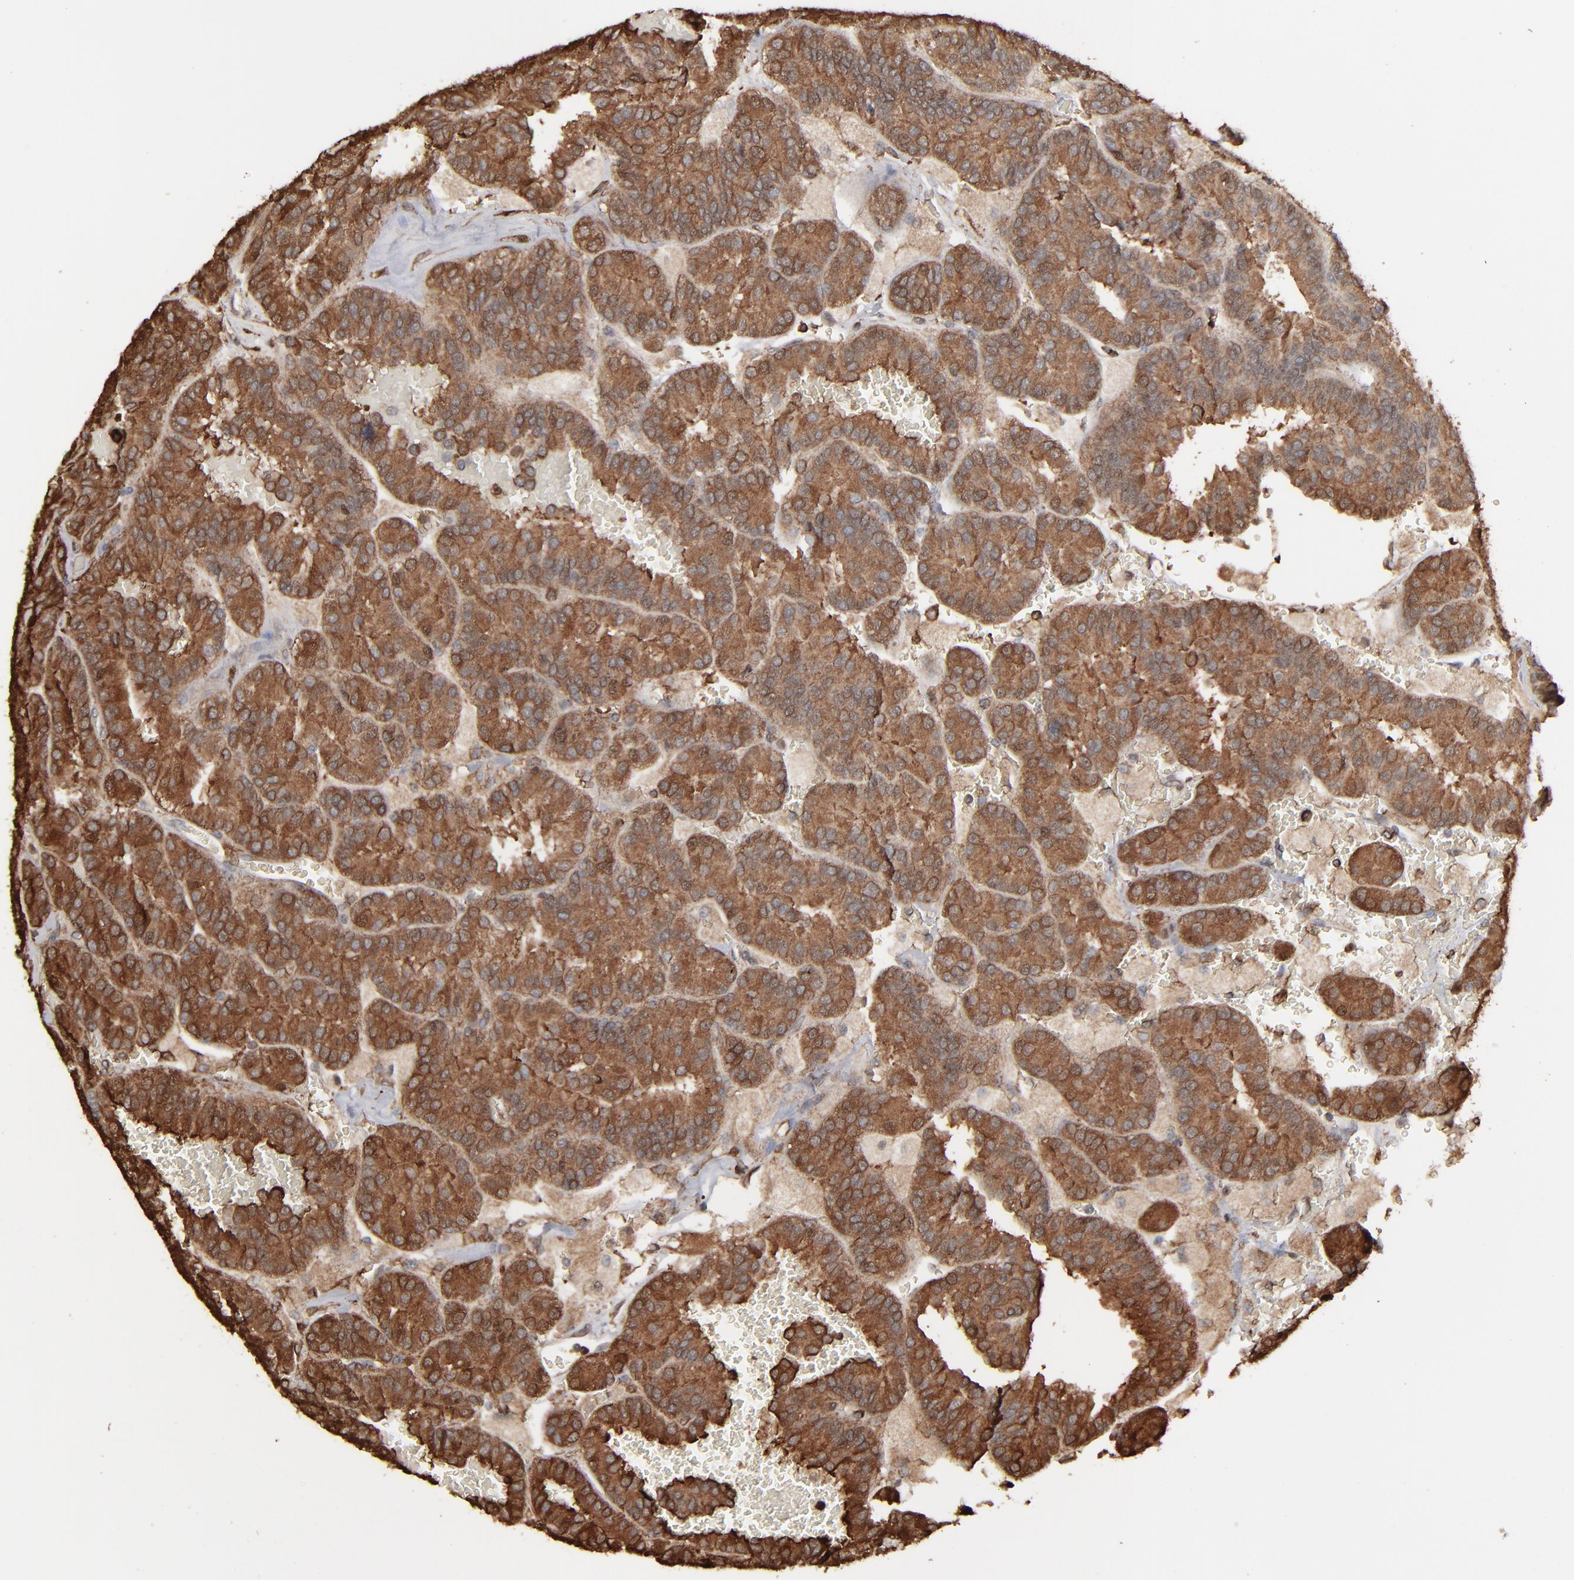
{"staining": {"intensity": "strong", "quantity": ">75%", "location": "cytoplasmic/membranous"}, "tissue": "renal cancer", "cell_type": "Tumor cells", "image_type": "cancer", "snomed": [{"axis": "morphology", "description": "Adenocarcinoma, NOS"}, {"axis": "topography", "description": "Kidney"}], "caption": "DAB (3,3'-diaminobenzidine) immunohistochemical staining of human renal cancer (adenocarcinoma) shows strong cytoplasmic/membranous protein positivity in approximately >75% of tumor cells. Nuclei are stained in blue.", "gene": "NME1-NME2", "patient": {"sex": "male", "age": 46}}